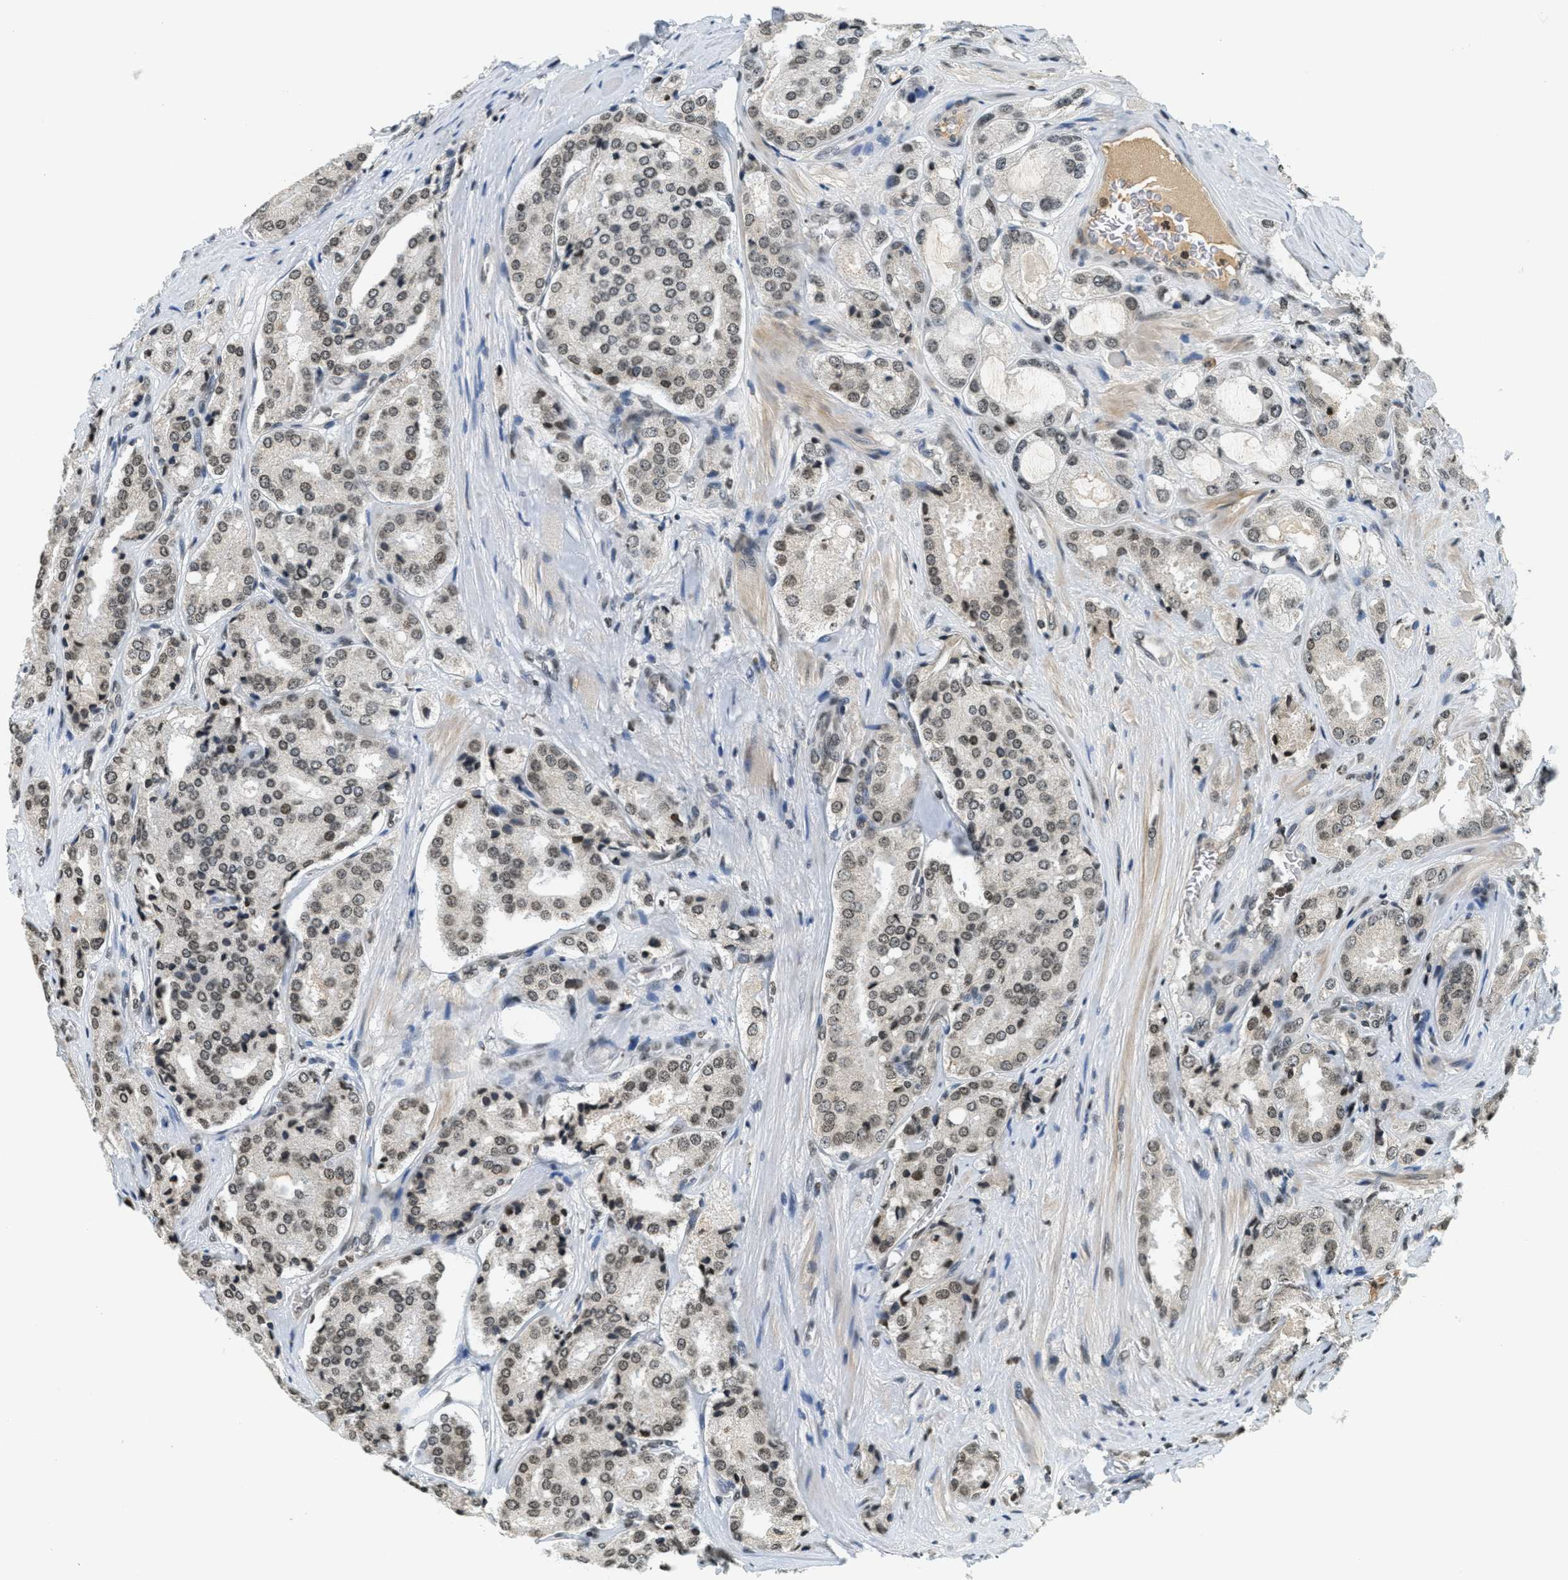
{"staining": {"intensity": "moderate", "quantity": ">75%", "location": "nuclear"}, "tissue": "prostate cancer", "cell_type": "Tumor cells", "image_type": "cancer", "snomed": [{"axis": "morphology", "description": "Adenocarcinoma, High grade"}, {"axis": "topography", "description": "Prostate"}], "caption": "About >75% of tumor cells in prostate cancer display moderate nuclear protein expression as visualized by brown immunohistochemical staining.", "gene": "LDB2", "patient": {"sex": "male", "age": 65}}